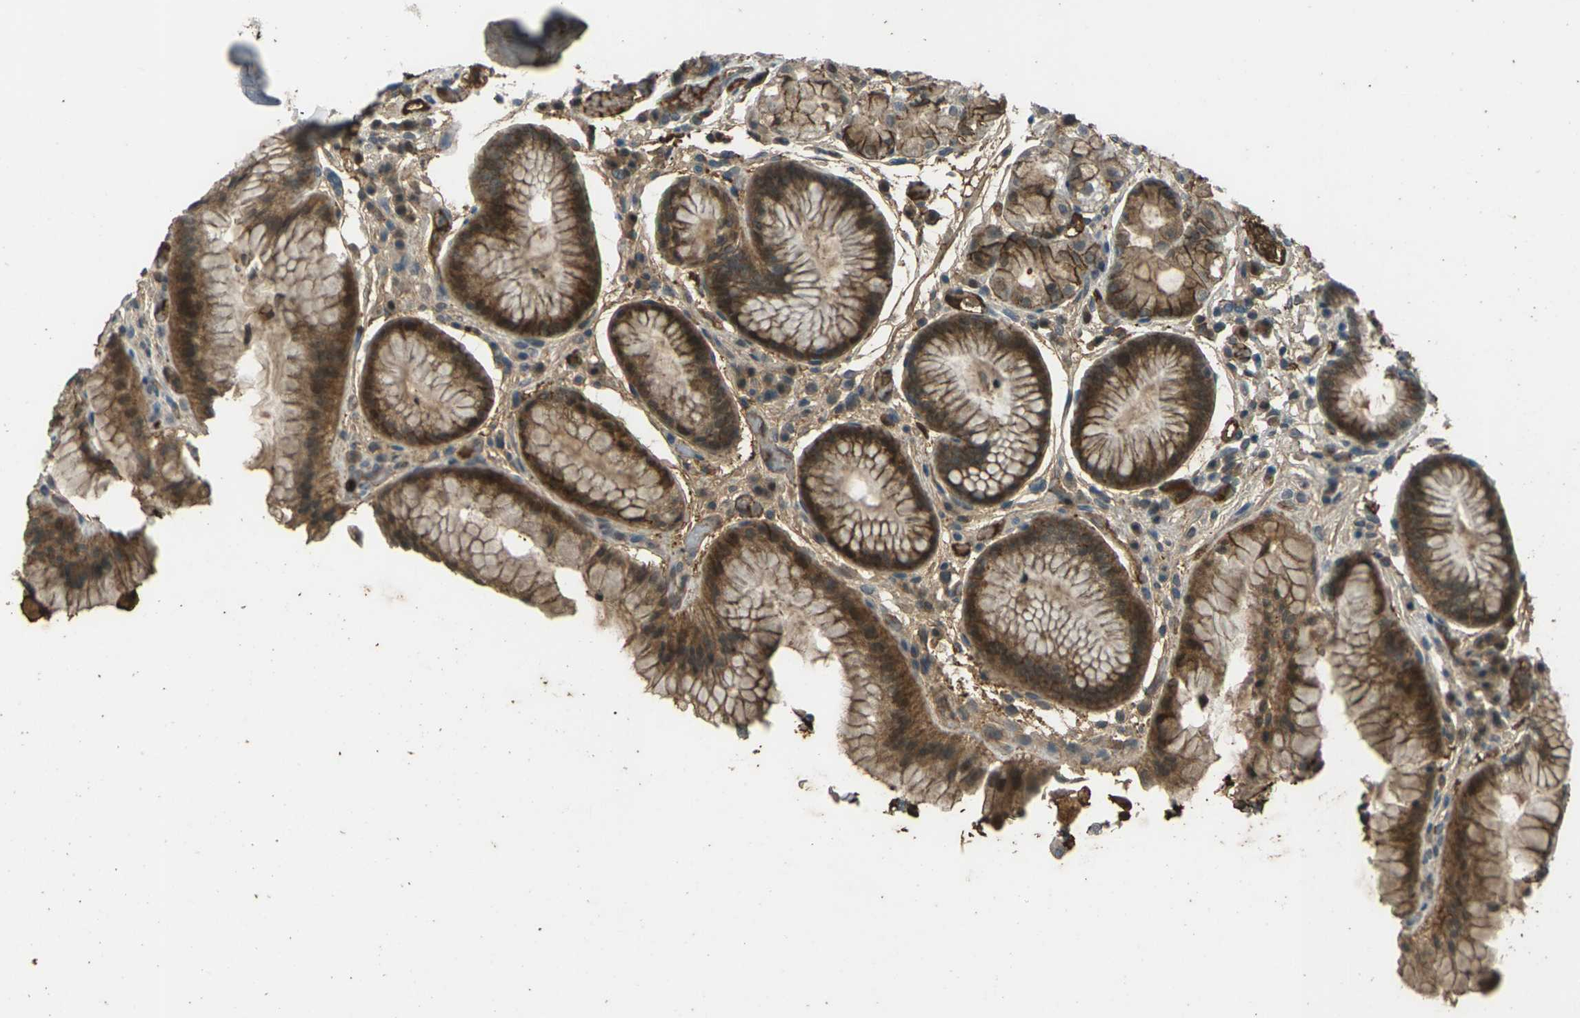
{"staining": {"intensity": "moderate", "quantity": ">75%", "location": "cytoplasmic/membranous,nuclear"}, "tissue": "stomach", "cell_type": "Glandular cells", "image_type": "normal", "snomed": [{"axis": "morphology", "description": "Normal tissue, NOS"}, {"axis": "topography", "description": "Stomach, upper"}], "caption": "Immunohistochemical staining of benign human stomach shows >75% levels of moderate cytoplasmic/membranous,nuclear protein expression in approximately >75% of glandular cells.", "gene": "CYP1B1", "patient": {"sex": "male", "age": 72}}